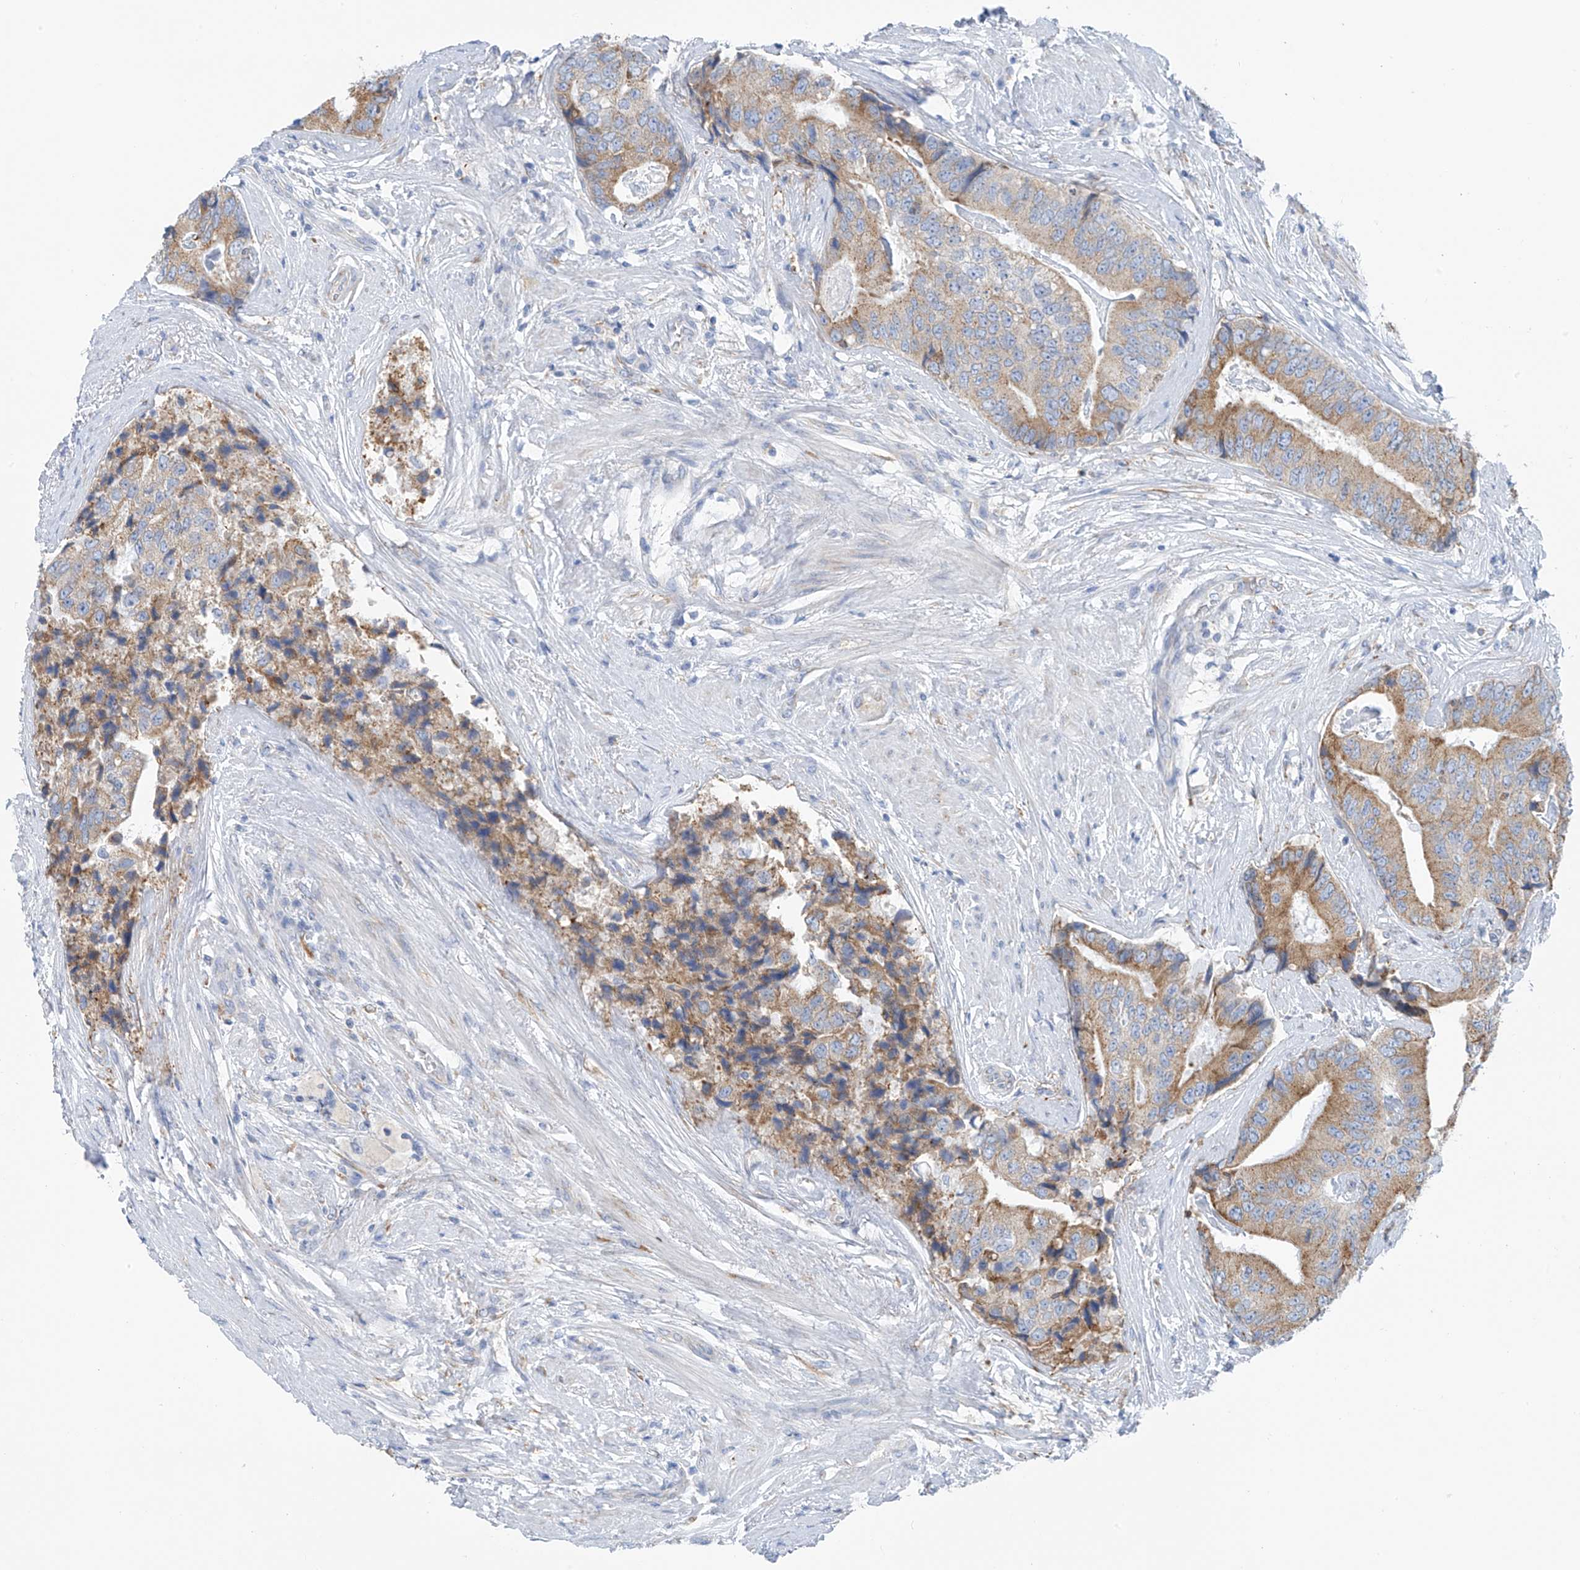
{"staining": {"intensity": "moderate", "quantity": "25%-75%", "location": "cytoplasmic/membranous"}, "tissue": "prostate cancer", "cell_type": "Tumor cells", "image_type": "cancer", "snomed": [{"axis": "morphology", "description": "Adenocarcinoma, High grade"}, {"axis": "topography", "description": "Prostate"}], "caption": "Immunohistochemical staining of human prostate cancer (high-grade adenocarcinoma) reveals medium levels of moderate cytoplasmic/membranous expression in approximately 25%-75% of tumor cells.", "gene": "RCN2", "patient": {"sex": "male", "age": 70}}